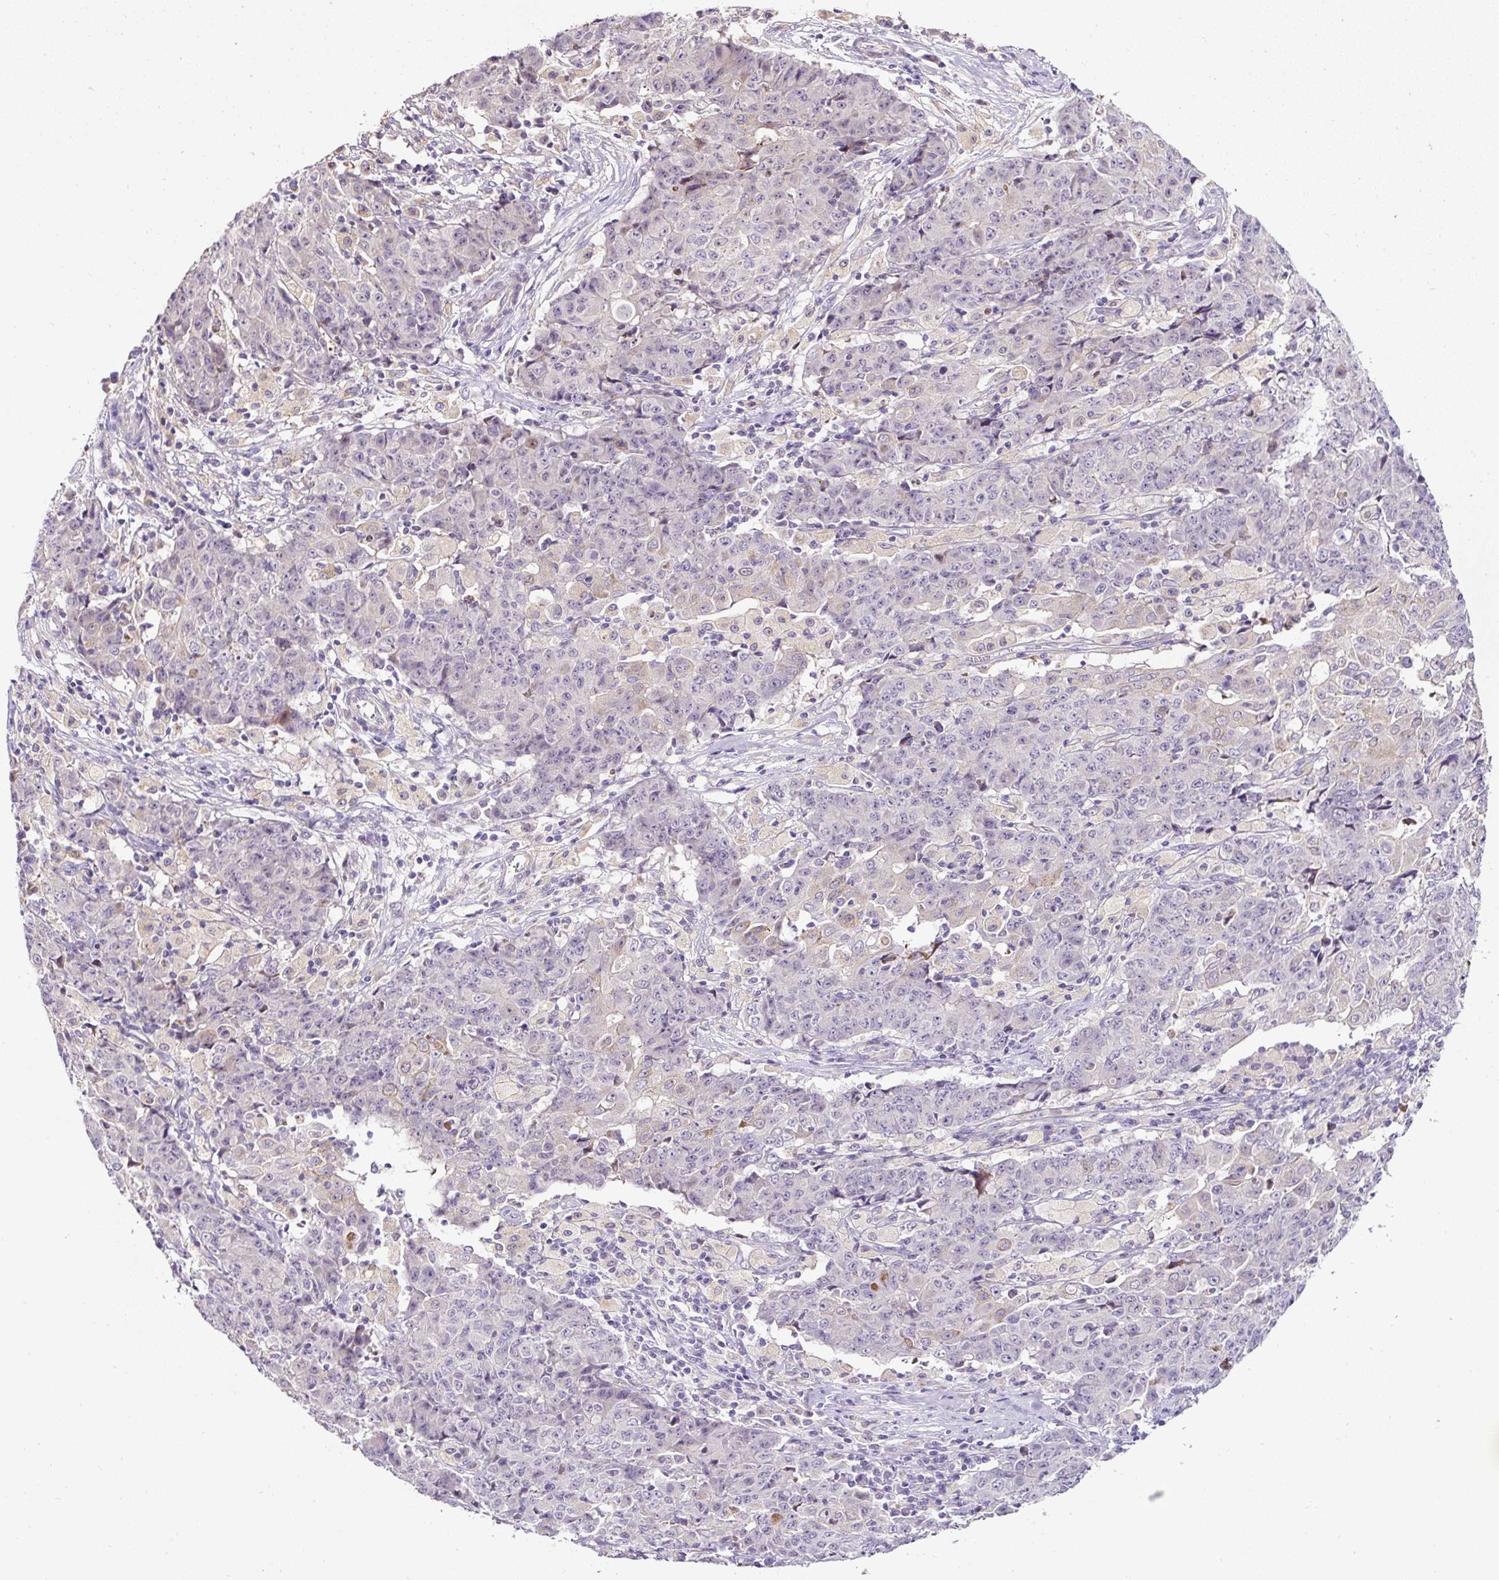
{"staining": {"intensity": "negative", "quantity": "none", "location": "none"}, "tissue": "ovarian cancer", "cell_type": "Tumor cells", "image_type": "cancer", "snomed": [{"axis": "morphology", "description": "Carcinoma, endometroid"}, {"axis": "topography", "description": "Ovary"}], "caption": "This image is of endometroid carcinoma (ovarian) stained with IHC to label a protein in brown with the nuclei are counter-stained blue. There is no expression in tumor cells.", "gene": "HPS4", "patient": {"sex": "female", "age": 42}}